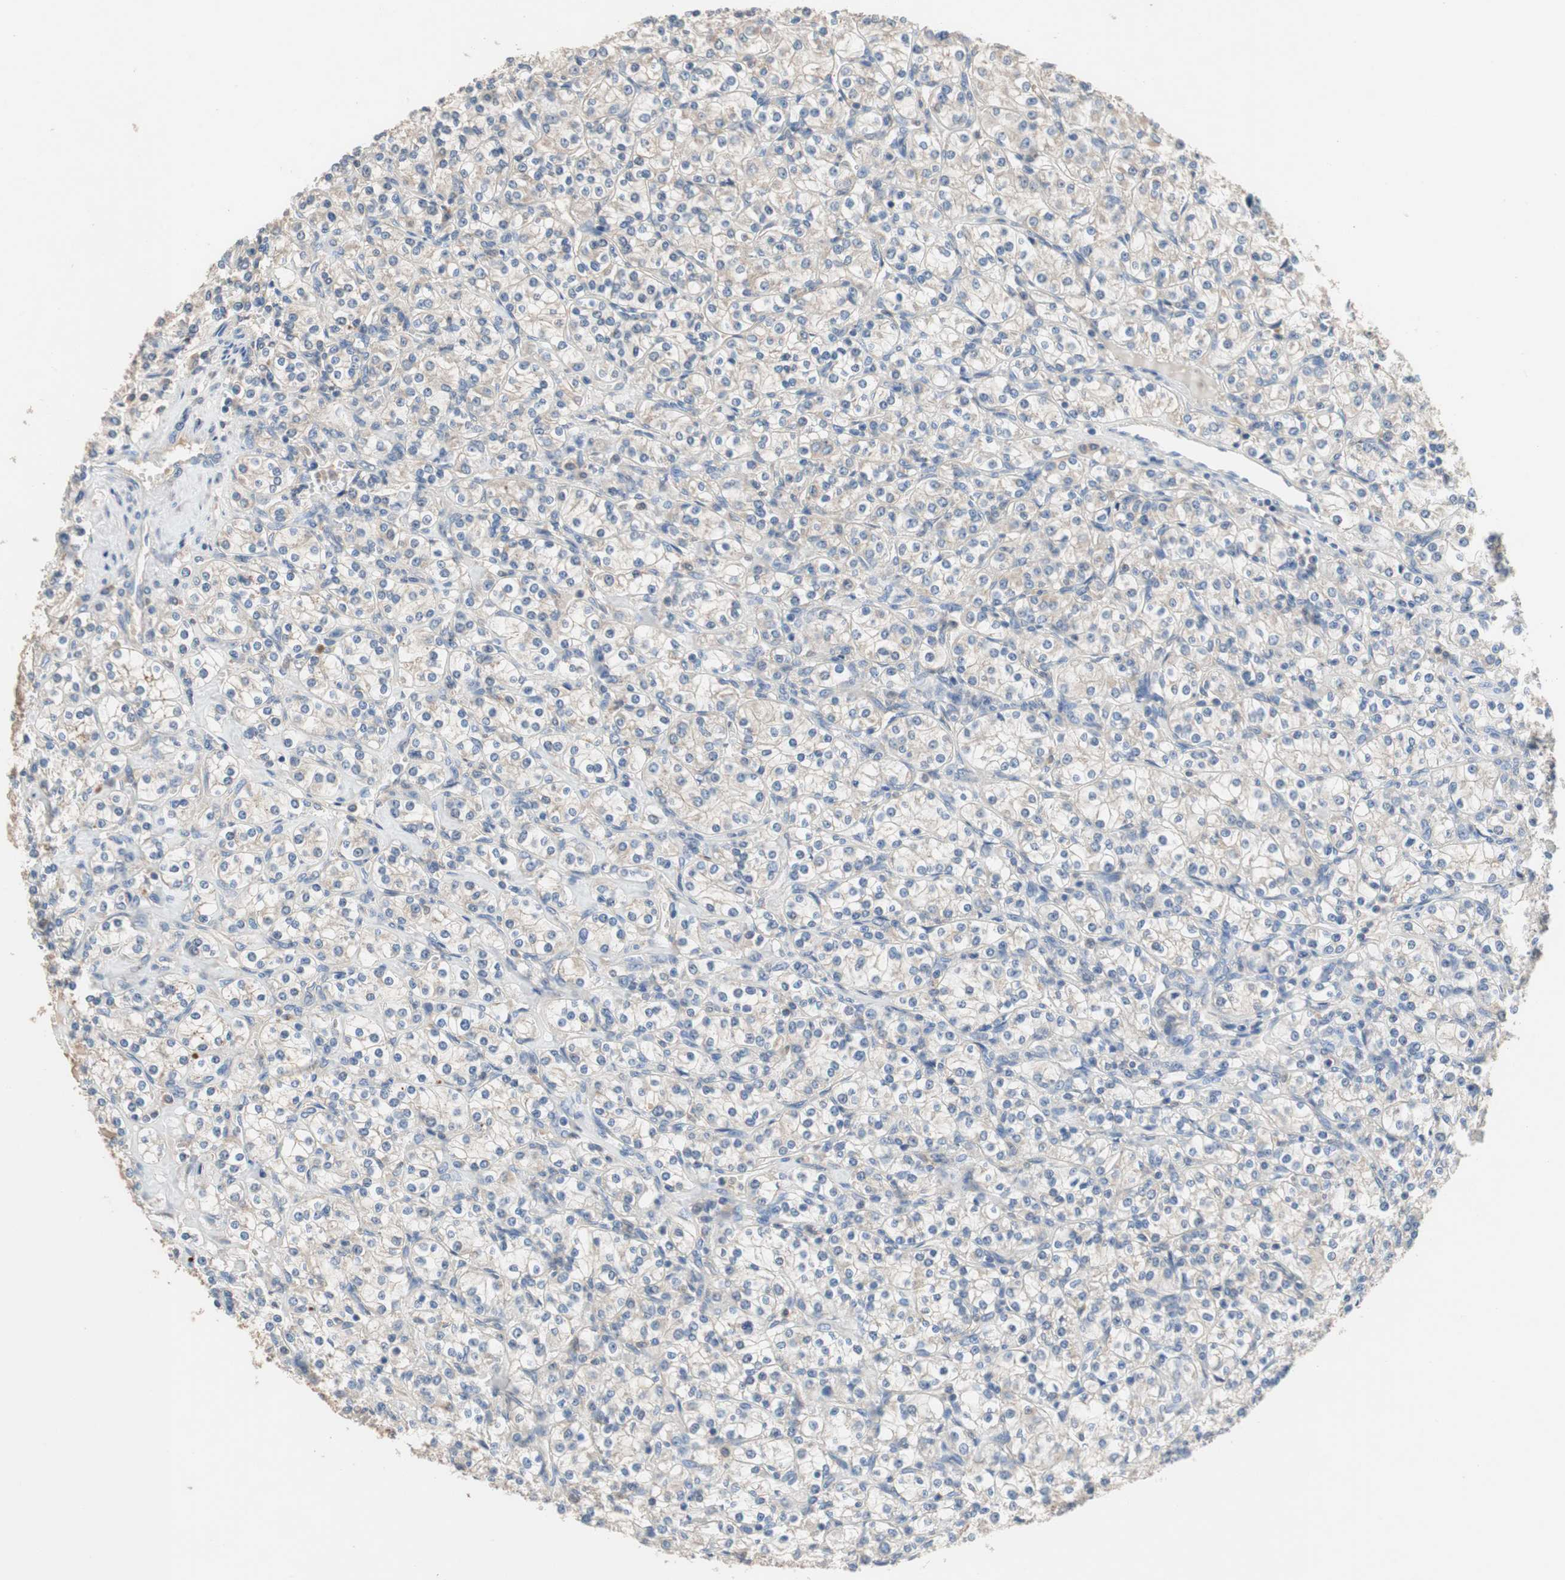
{"staining": {"intensity": "weak", "quantity": "25%-75%", "location": "cytoplasmic/membranous"}, "tissue": "renal cancer", "cell_type": "Tumor cells", "image_type": "cancer", "snomed": [{"axis": "morphology", "description": "Adenocarcinoma, NOS"}, {"axis": "topography", "description": "Kidney"}], "caption": "A low amount of weak cytoplasmic/membranous expression is identified in approximately 25%-75% of tumor cells in renal cancer (adenocarcinoma) tissue.", "gene": "ADAP1", "patient": {"sex": "male", "age": 77}}